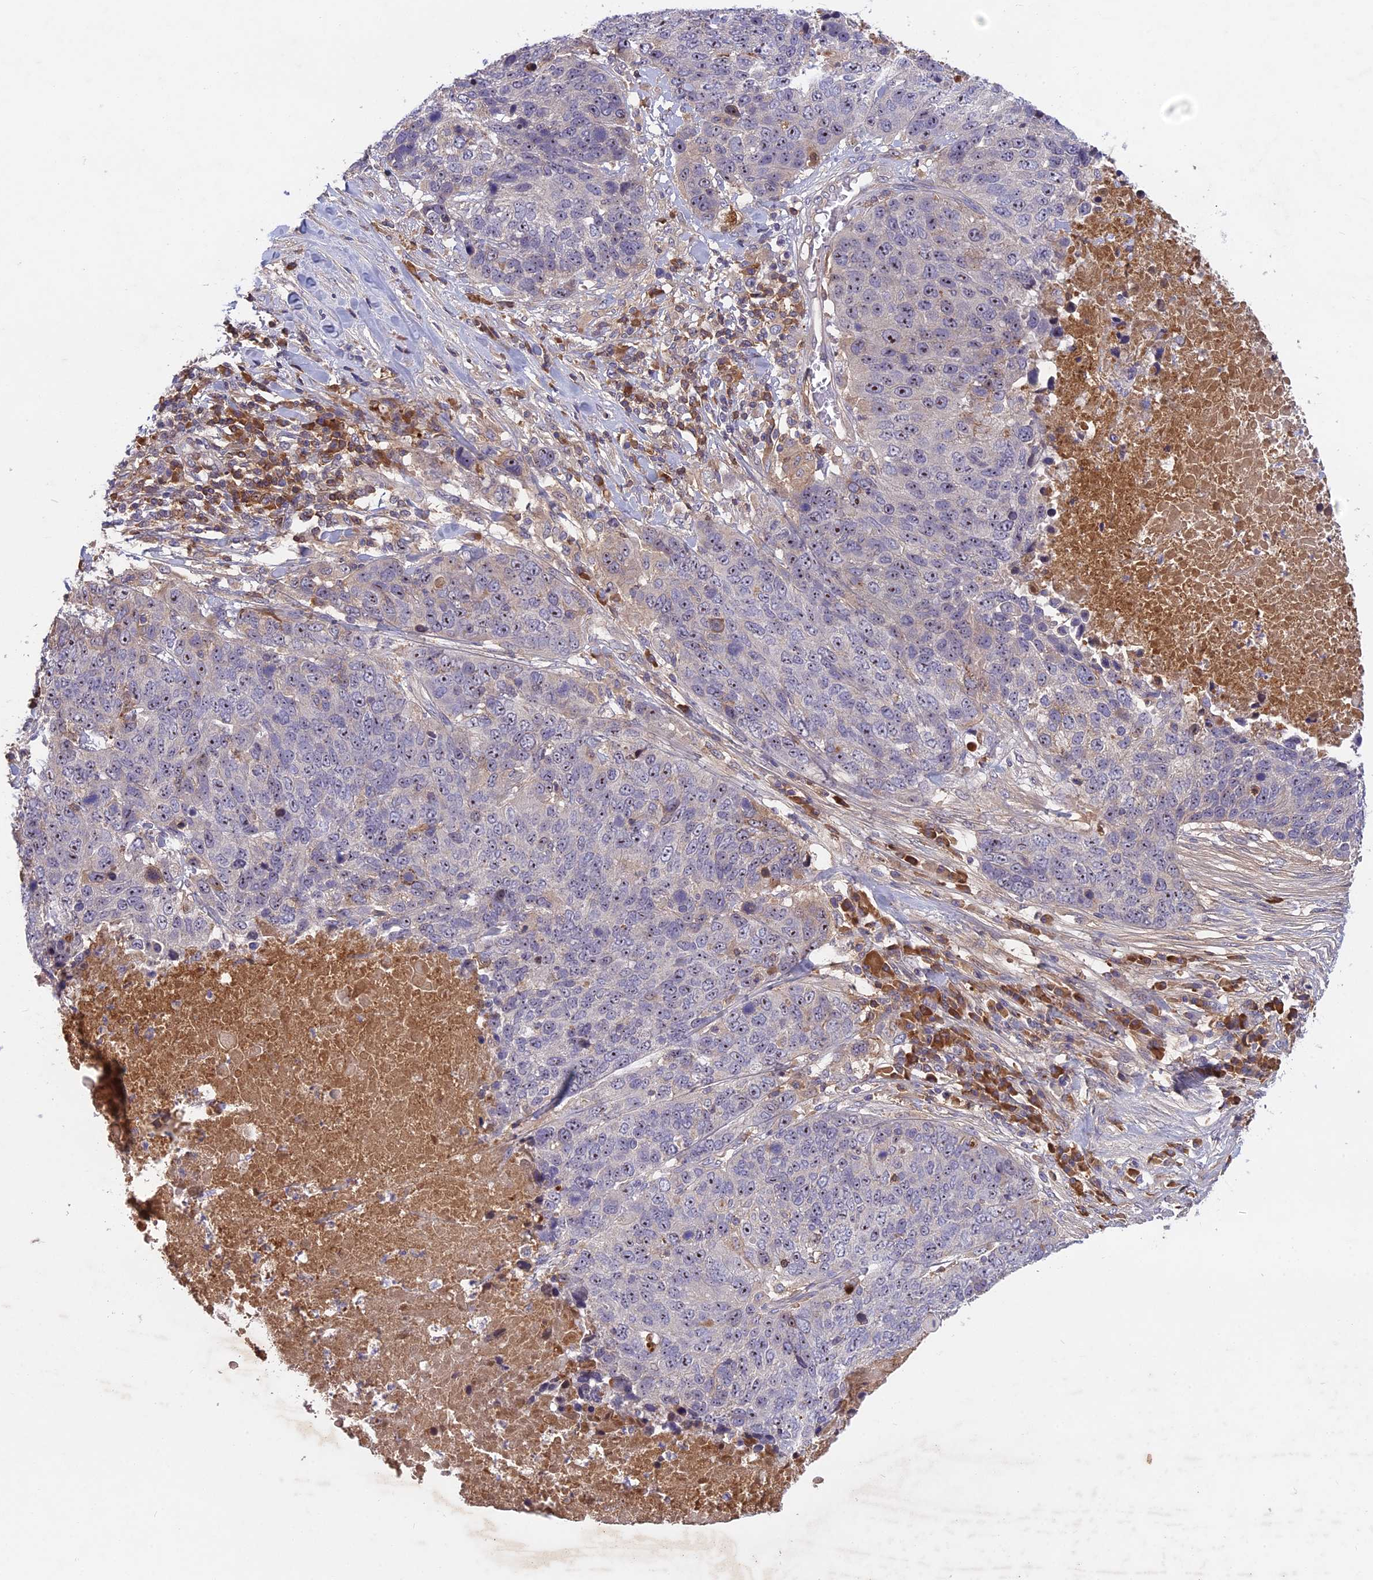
{"staining": {"intensity": "negative", "quantity": "none", "location": "none"}, "tissue": "lung cancer", "cell_type": "Tumor cells", "image_type": "cancer", "snomed": [{"axis": "morphology", "description": "Normal tissue, NOS"}, {"axis": "morphology", "description": "Squamous cell carcinoma, NOS"}, {"axis": "topography", "description": "Lymph node"}, {"axis": "topography", "description": "Lung"}], "caption": "DAB immunohistochemical staining of human squamous cell carcinoma (lung) demonstrates no significant positivity in tumor cells. Brightfield microscopy of immunohistochemistry stained with DAB (brown) and hematoxylin (blue), captured at high magnification.", "gene": "ADO", "patient": {"sex": "male", "age": 66}}